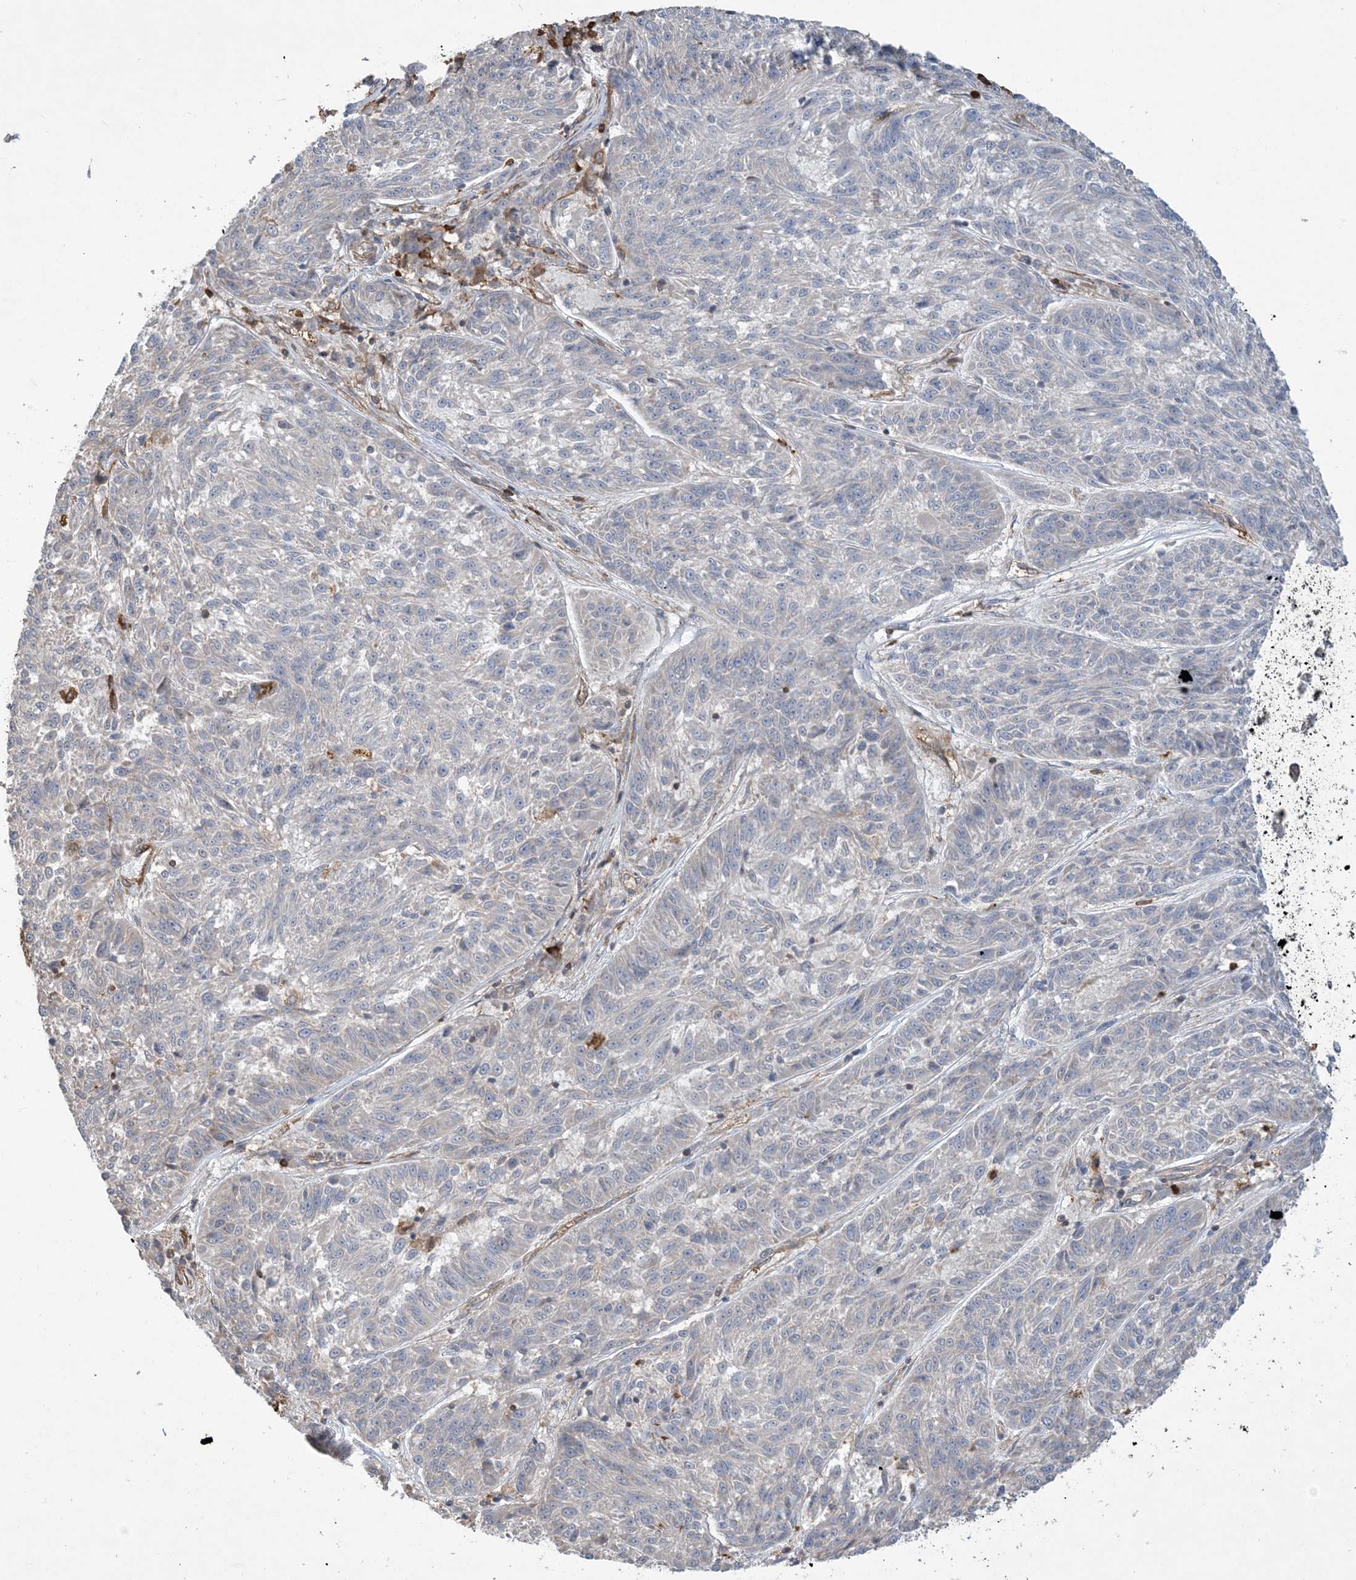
{"staining": {"intensity": "negative", "quantity": "none", "location": "none"}, "tissue": "melanoma", "cell_type": "Tumor cells", "image_type": "cancer", "snomed": [{"axis": "morphology", "description": "Malignant melanoma, NOS"}, {"axis": "topography", "description": "Skin"}], "caption": "An image of melanoma stained for a protein shows no brown staining in tumor cells.", "gene": "TMSB4X", "patient": {"sex": "male", "age": 53}}